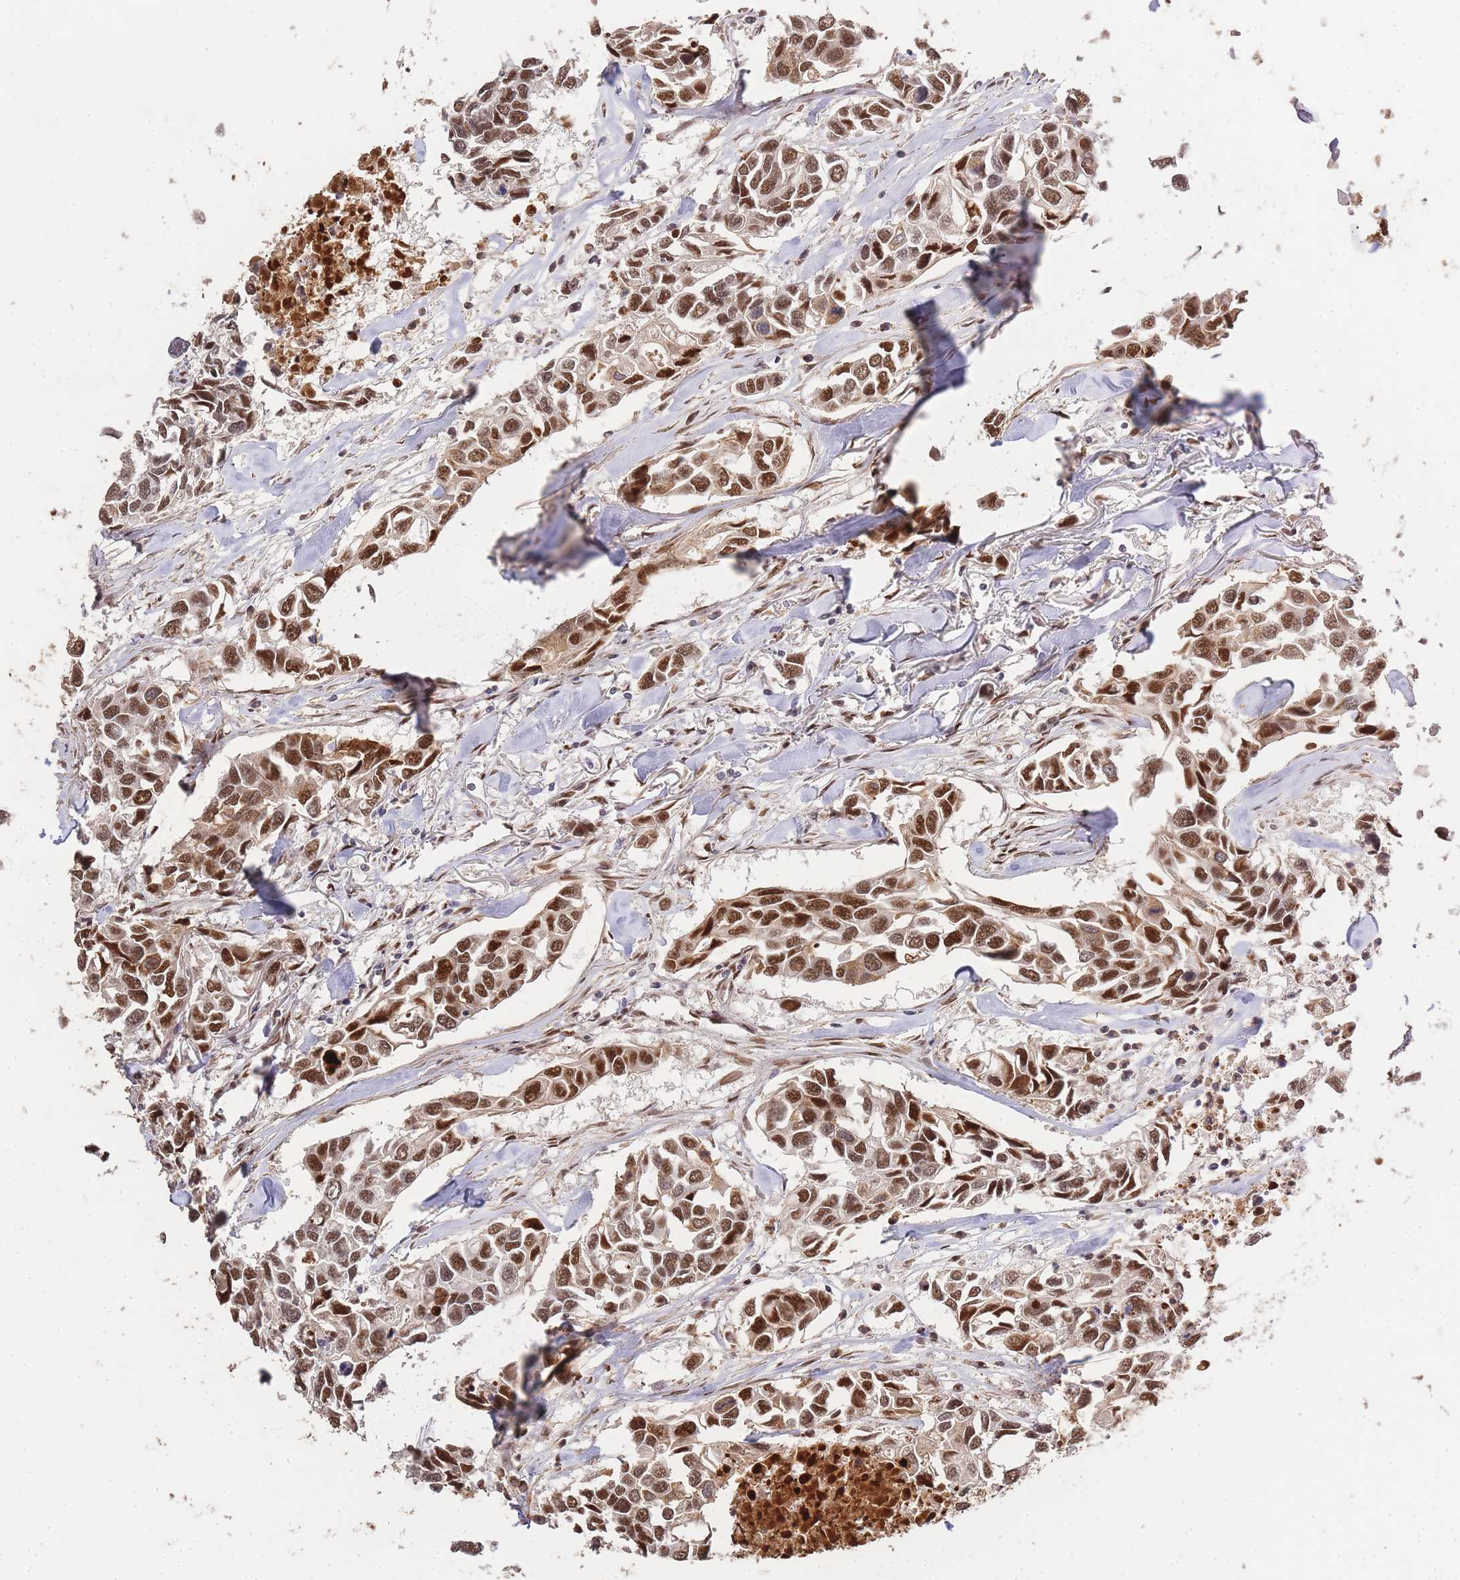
{"staining": {"intensity": "moderate", "quantity": ">75%", "location": "nuclear"}, "tissue": "breast cancer", "cell_type": "Tumor cells", "image_type": "cancer", "snomed": [{"axis": "morphology", "description": "Duct carcinoma"}, {"axis": "topography", "description": "Breast"}], "caption": "DAB immunohistochemical staining of human breast cancer exhibits moderate nuclear protein positivity in about >75% of tumor cells.", "gene": "PRKDC", "patient": {"sex": "female", "age": 83}}